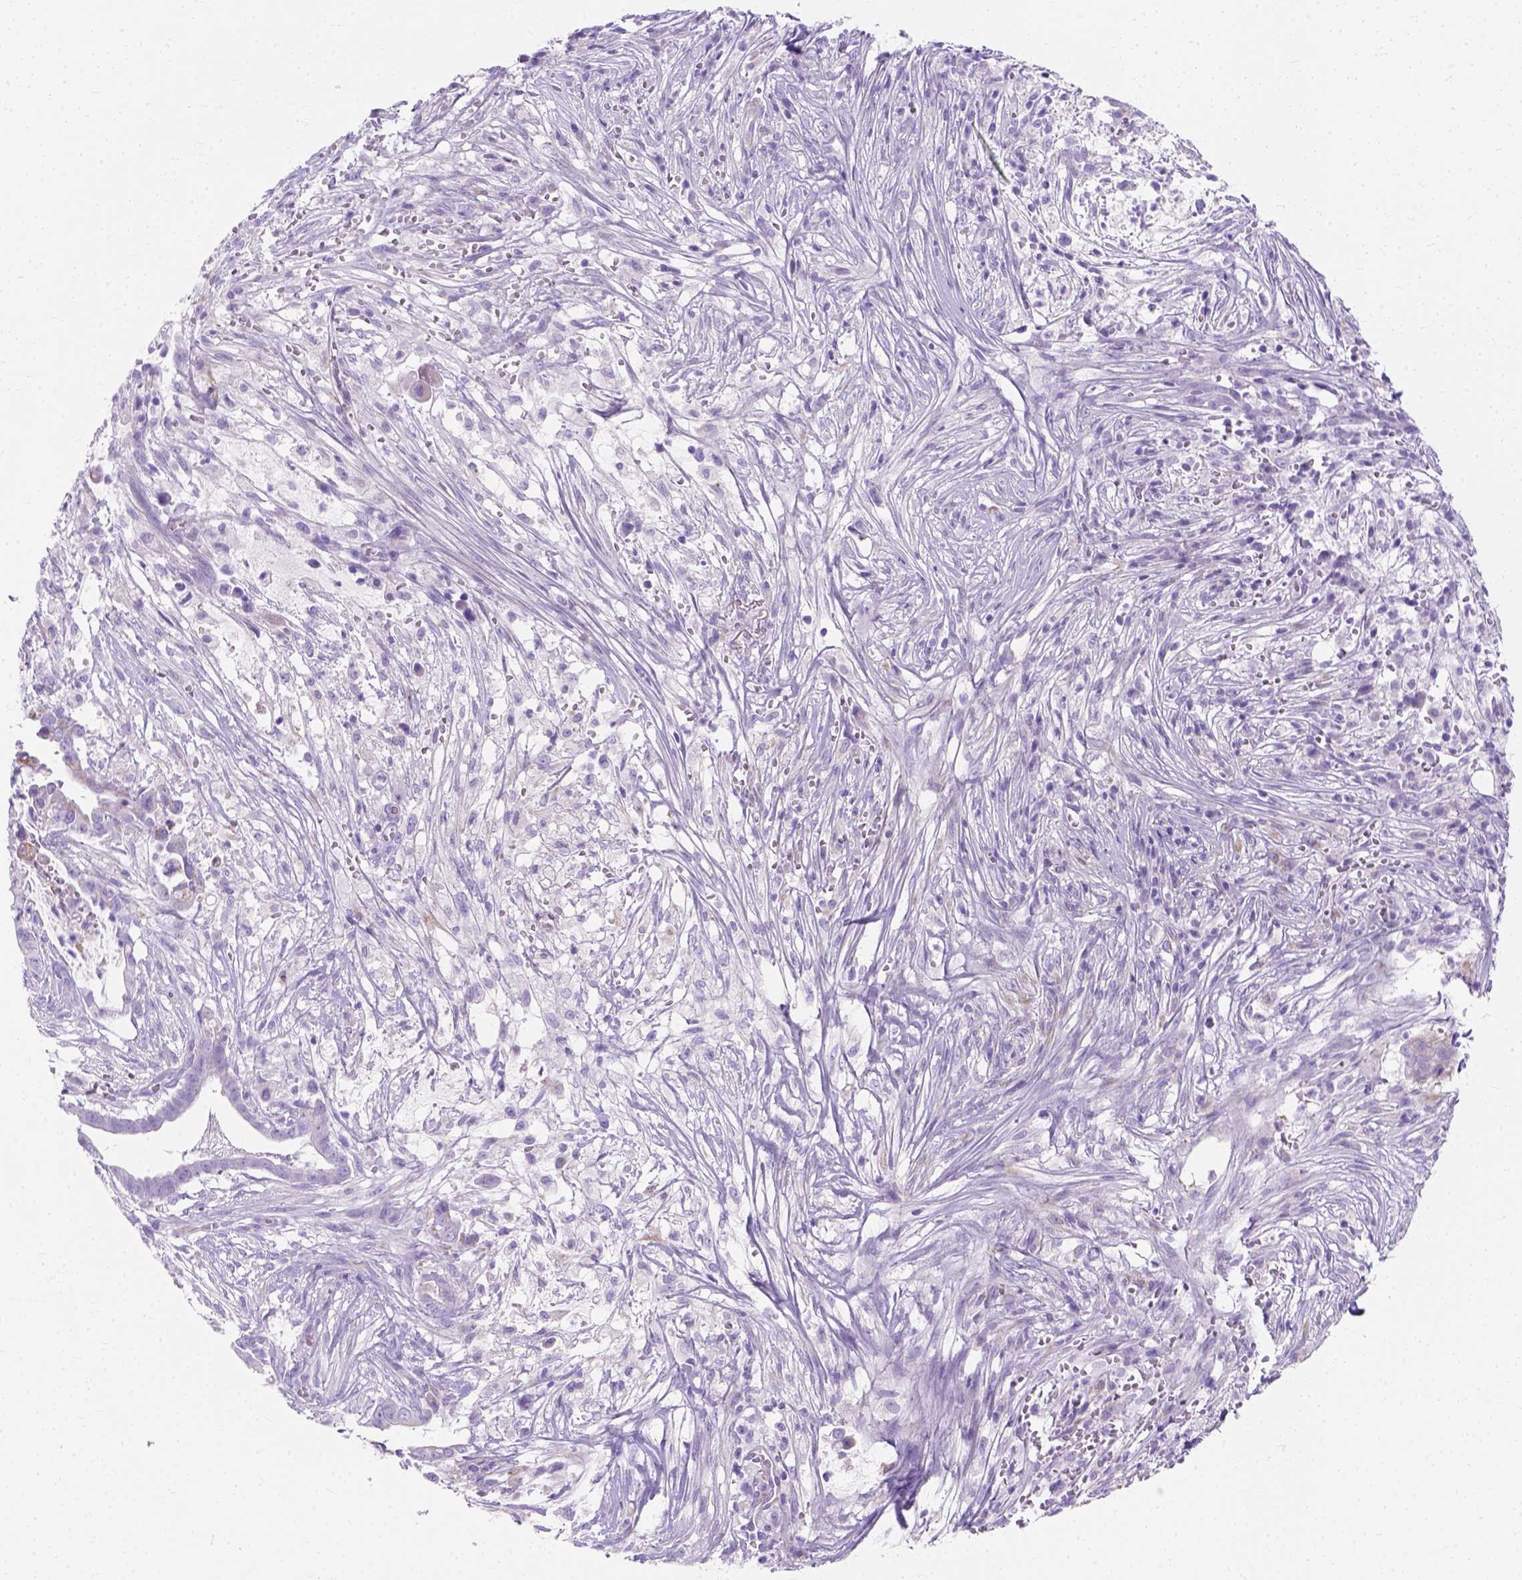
{"staining": {"intensity": "moderate", "quantity": "<25%", "location": "cytoplasmic/membranous"}, "tissue": "pancreatic cancer", "cell_type": "Tumor cells", "image_type": "cancer", "snomed": [{"axis": "morphology", "description": "Adenocarcinoma, NOS"}, {"axis": "topography", "description": "Pancreas"}], "caption": "Immunohistochemistry (IHC) histopathology image of neoplastic tissue: pancreatic cancer (adenocarcinoma) stained using immunohistochemistry (IHC) reveals low levels of moderate protein expression localized specifically in the cytoplasmic/membranous of tumor cells, appearing as a cytoplasmic/membranous brown color.", "gene": "MYH15", "patient": {"sex": "male", "age": 61}}